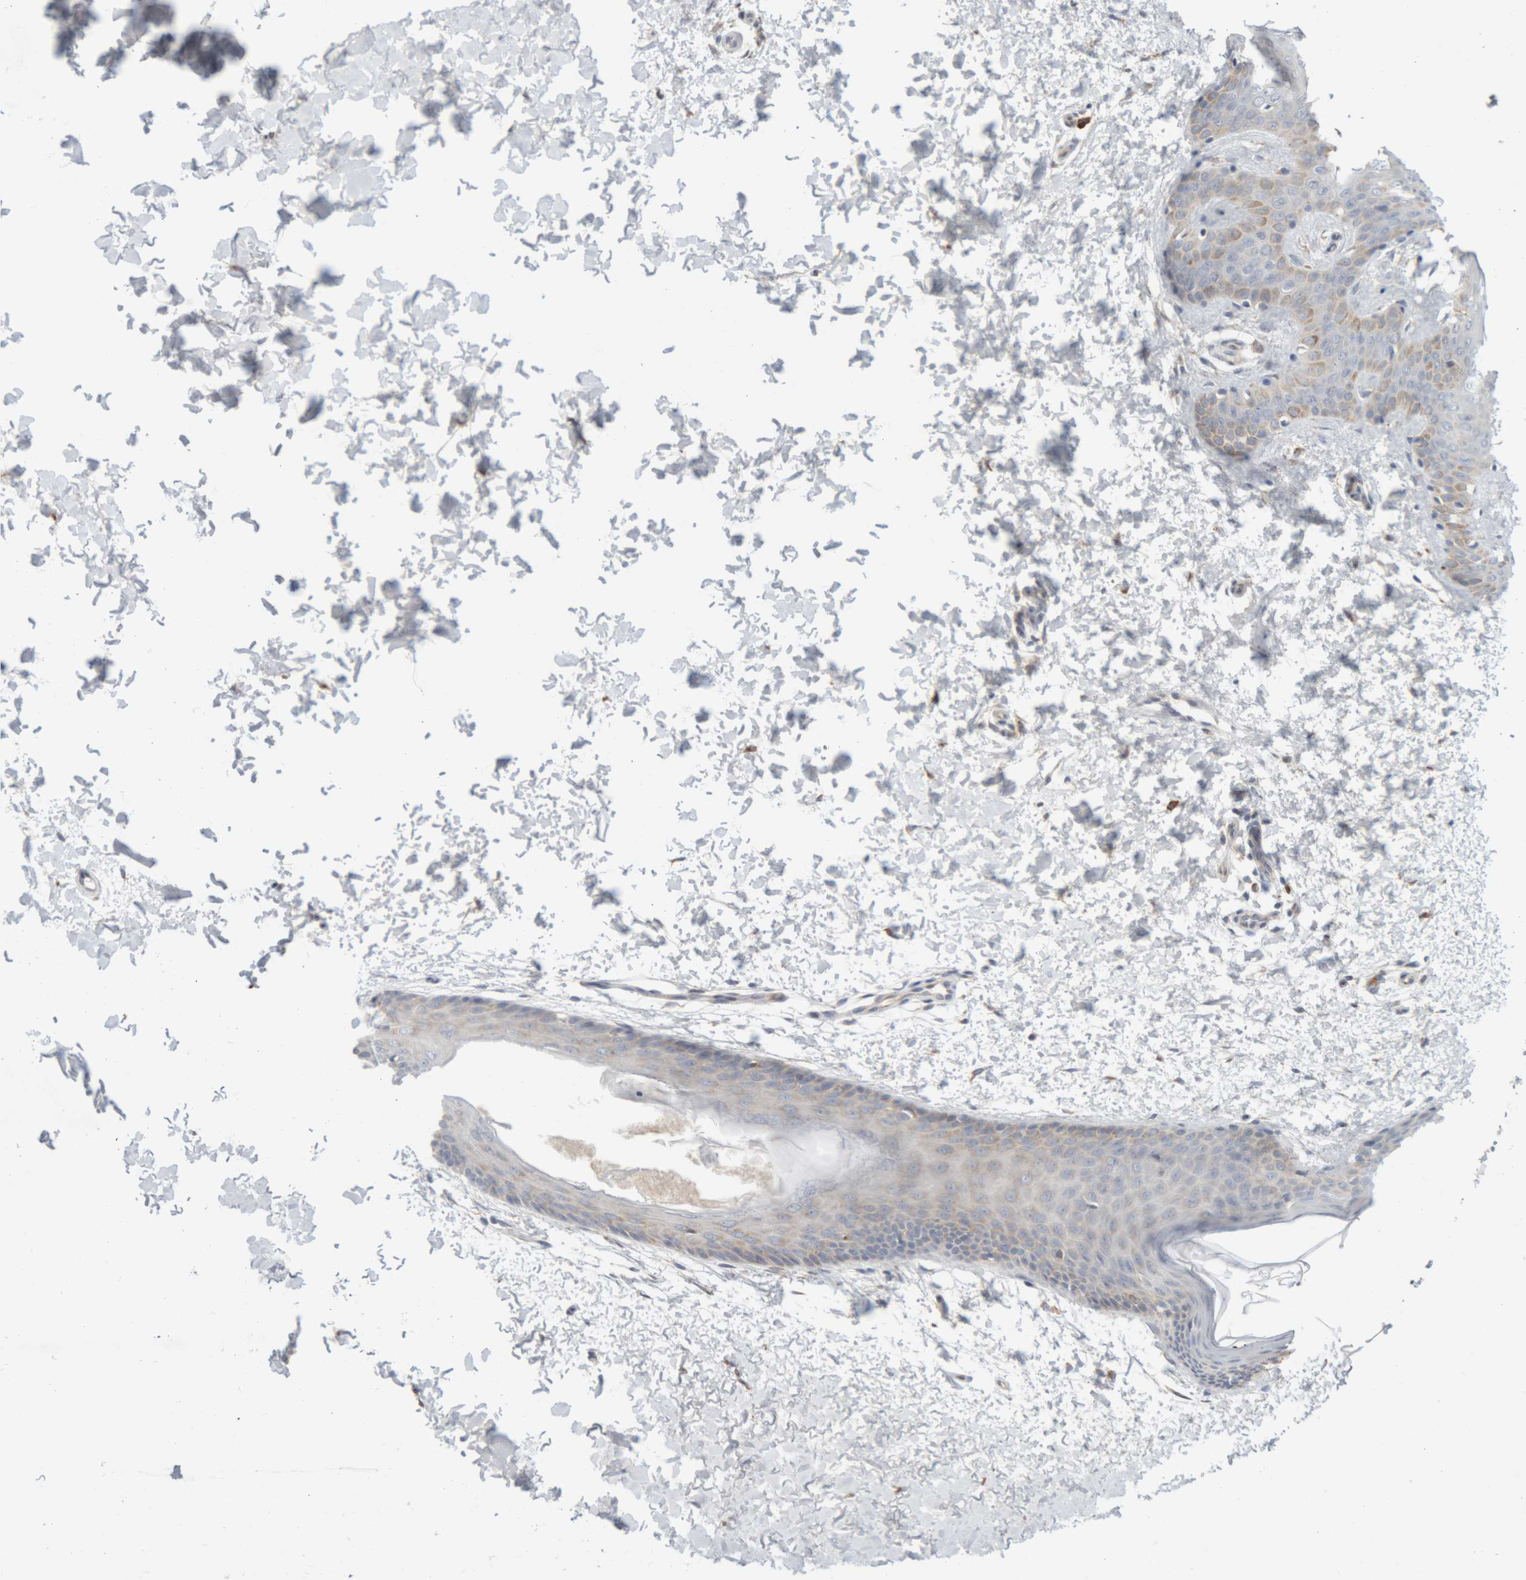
{"staining": {"intensity": "moderate", "quantity": ">75%", "location": "cytoplasmic/membranous"}, "tissue": "skin", "cell_type": "Fibroblasts", "image_type": "normal", "snomed": [{"axis": "morphology", "description": "Normal tissue, NOS"}, {"axis": "morphology", "description": "Neoplasm, benign, NOS"}, {"axis": "topography", "description": "Skin"}, {"axis": "topography", "description": "Soft tissue"}], "caption": "DAB (3,3'-diaminobenzidine) immunohistochemical staining of normal human skin reveals moderate cytoplasmic/membranous protein staining in approximately >75% of fibroblasts. The staining was performed using DAB to visualize the protein expression in brown, while the nuclei were stained in blue with hematoxylin (Magnification: 20x).", "gene": "RPN2", "patient": {"sex": "male", "age": 26}}